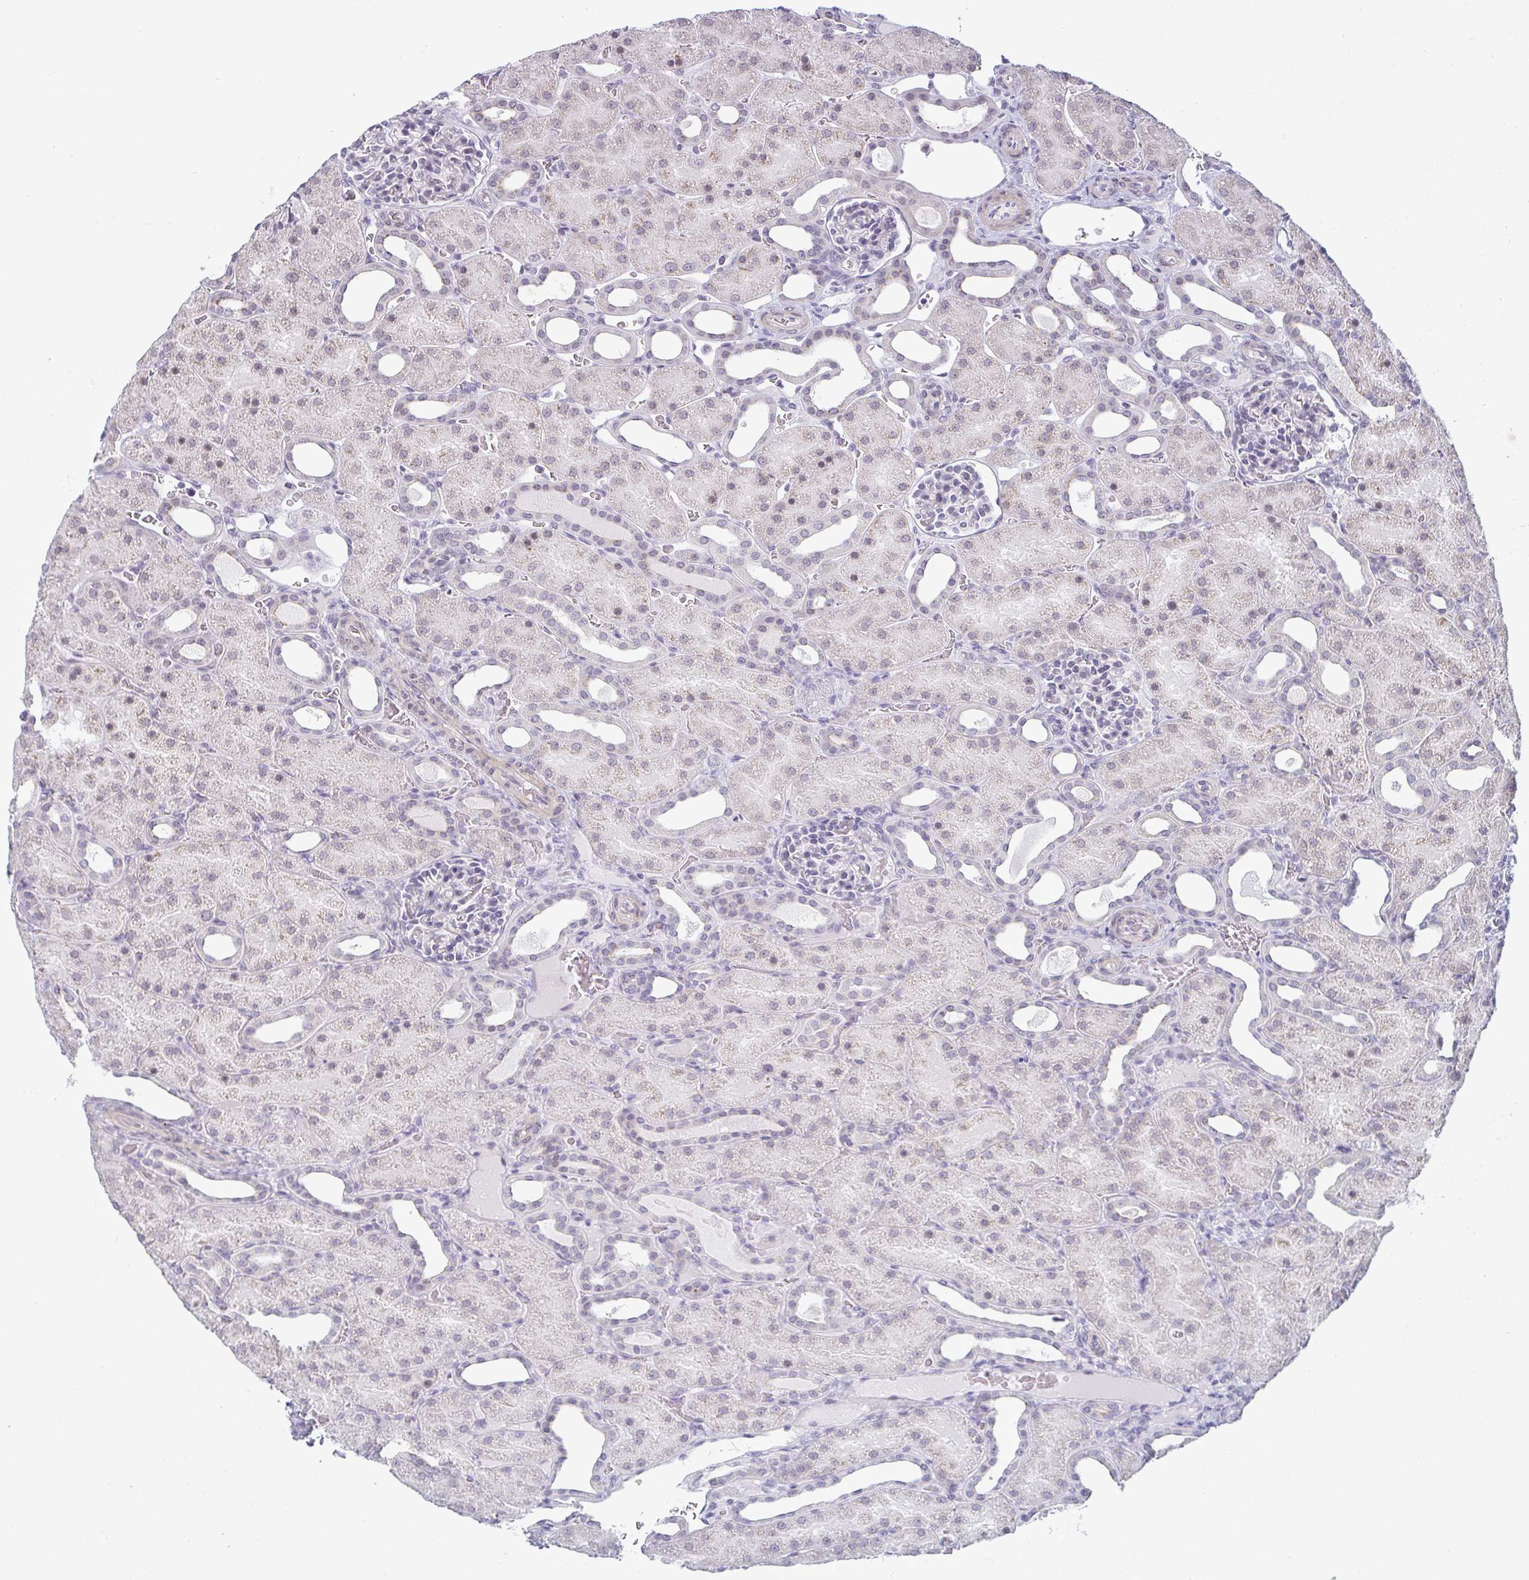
{"staining": {"intensity": "negative", "quantity": "none", "location": "none"}, "tissue": "kidney", "cell_type": "Cells in glomeruli", "image_type": "normal", "snomed": [{"axis": "morphology", "description": "Normal tissue, NOS"}, {"axis": "topography", "description": "Kidney"}], "caption": "DAB immunohistochemical staining of normal kidney shows no significant staining in cells in glomeruli. Brightfield microscopy of immunohistochemistry (IHC) stained with DAB (brown) and hematoxylin (blue), captured at high magnification.", "gene": "TEX33", "patient": {"sex": "male", "age": 2}}